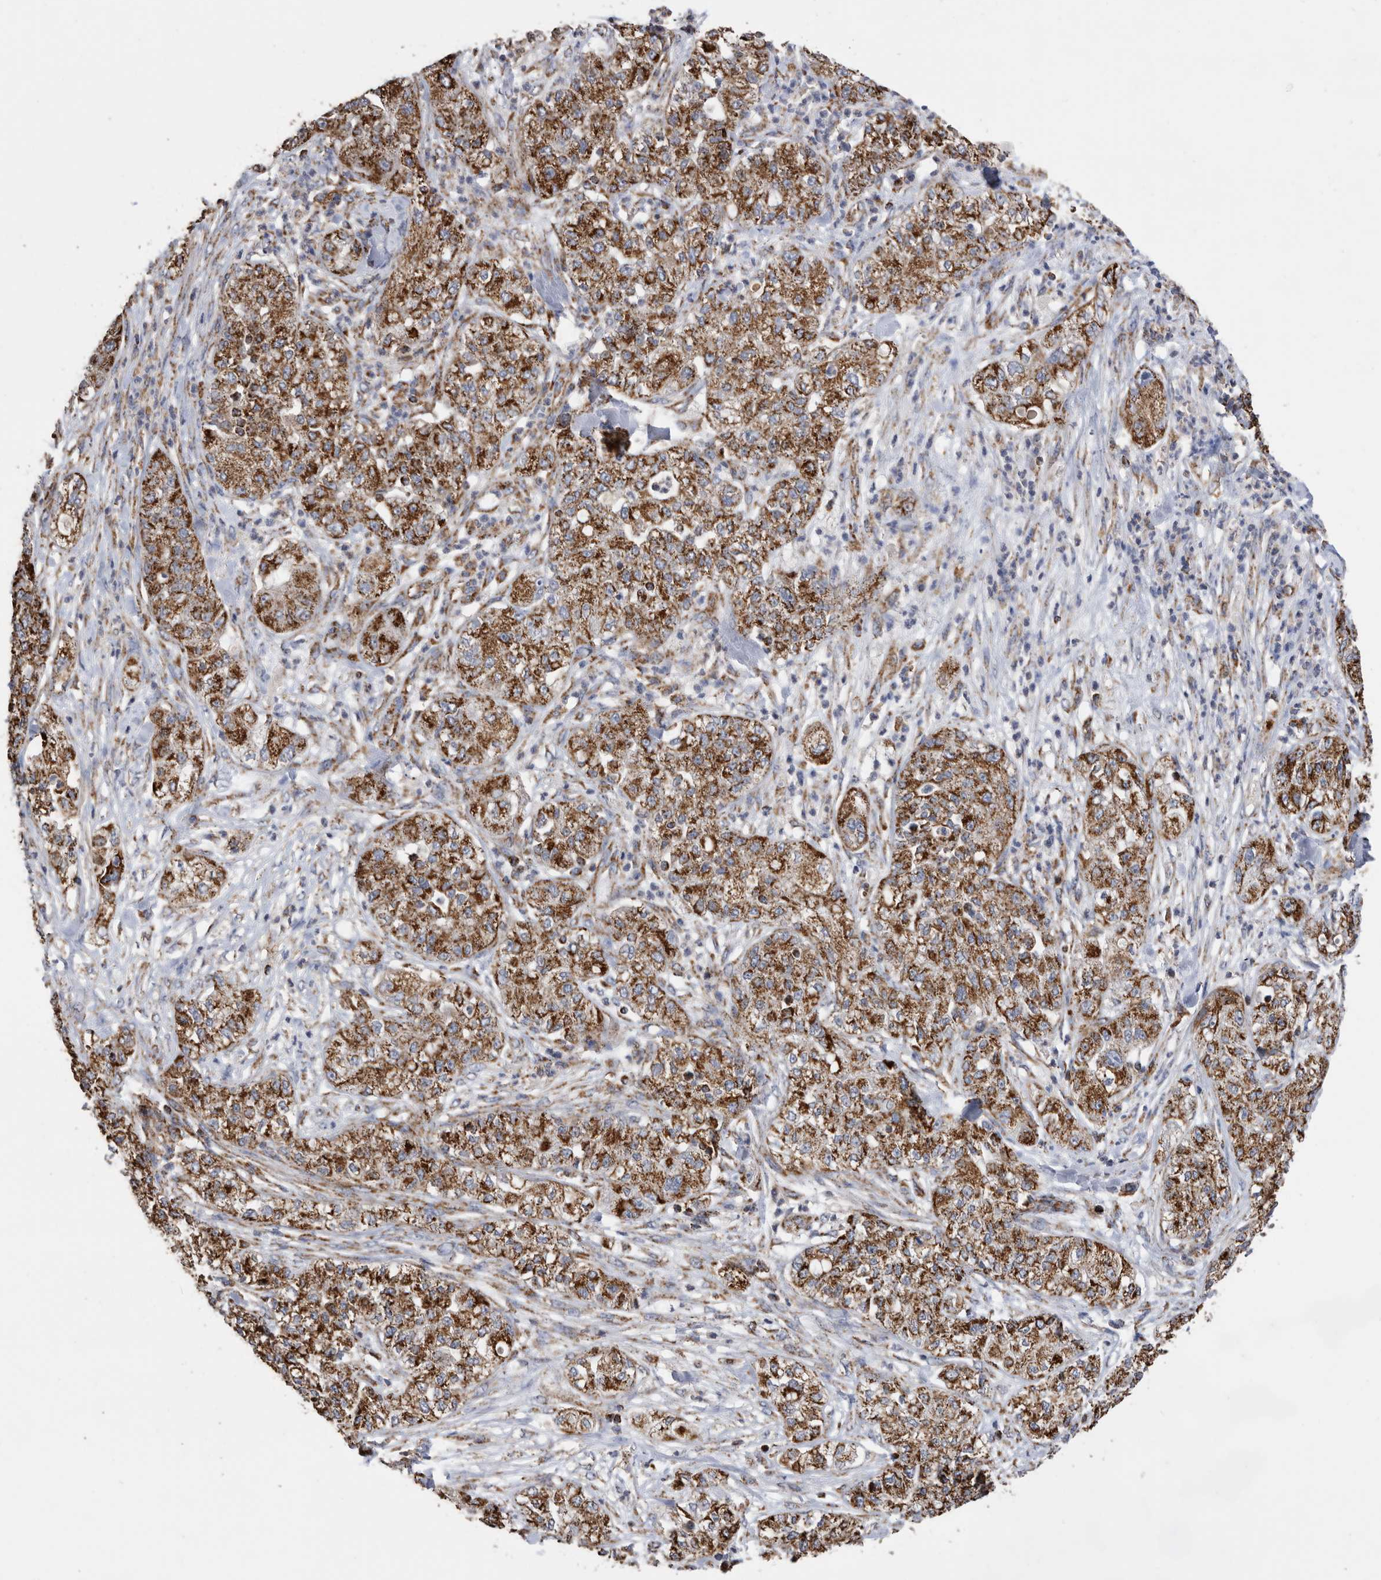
{"staining": {"intensity": "strong", "quantity": ">75%", "location": "cytoplasmic/membranous"}, "tissue": "pancreatic cancer", "cell_type": "Tumor cells", "image_type": "cancer", "snomed": [{"axis": "morphology", "description": "Adenocarcinoma, NOS"}, {"axis": "topography", "description": "Pancreas"}], "caption": "Strong cytoplasmic/membranous staining for a protein is identified in approximately >75% of tumor cells of pancreatic cancer using IHC.", "gene": "WFDC1", "patient": {"sex": "female", "age": 78}}